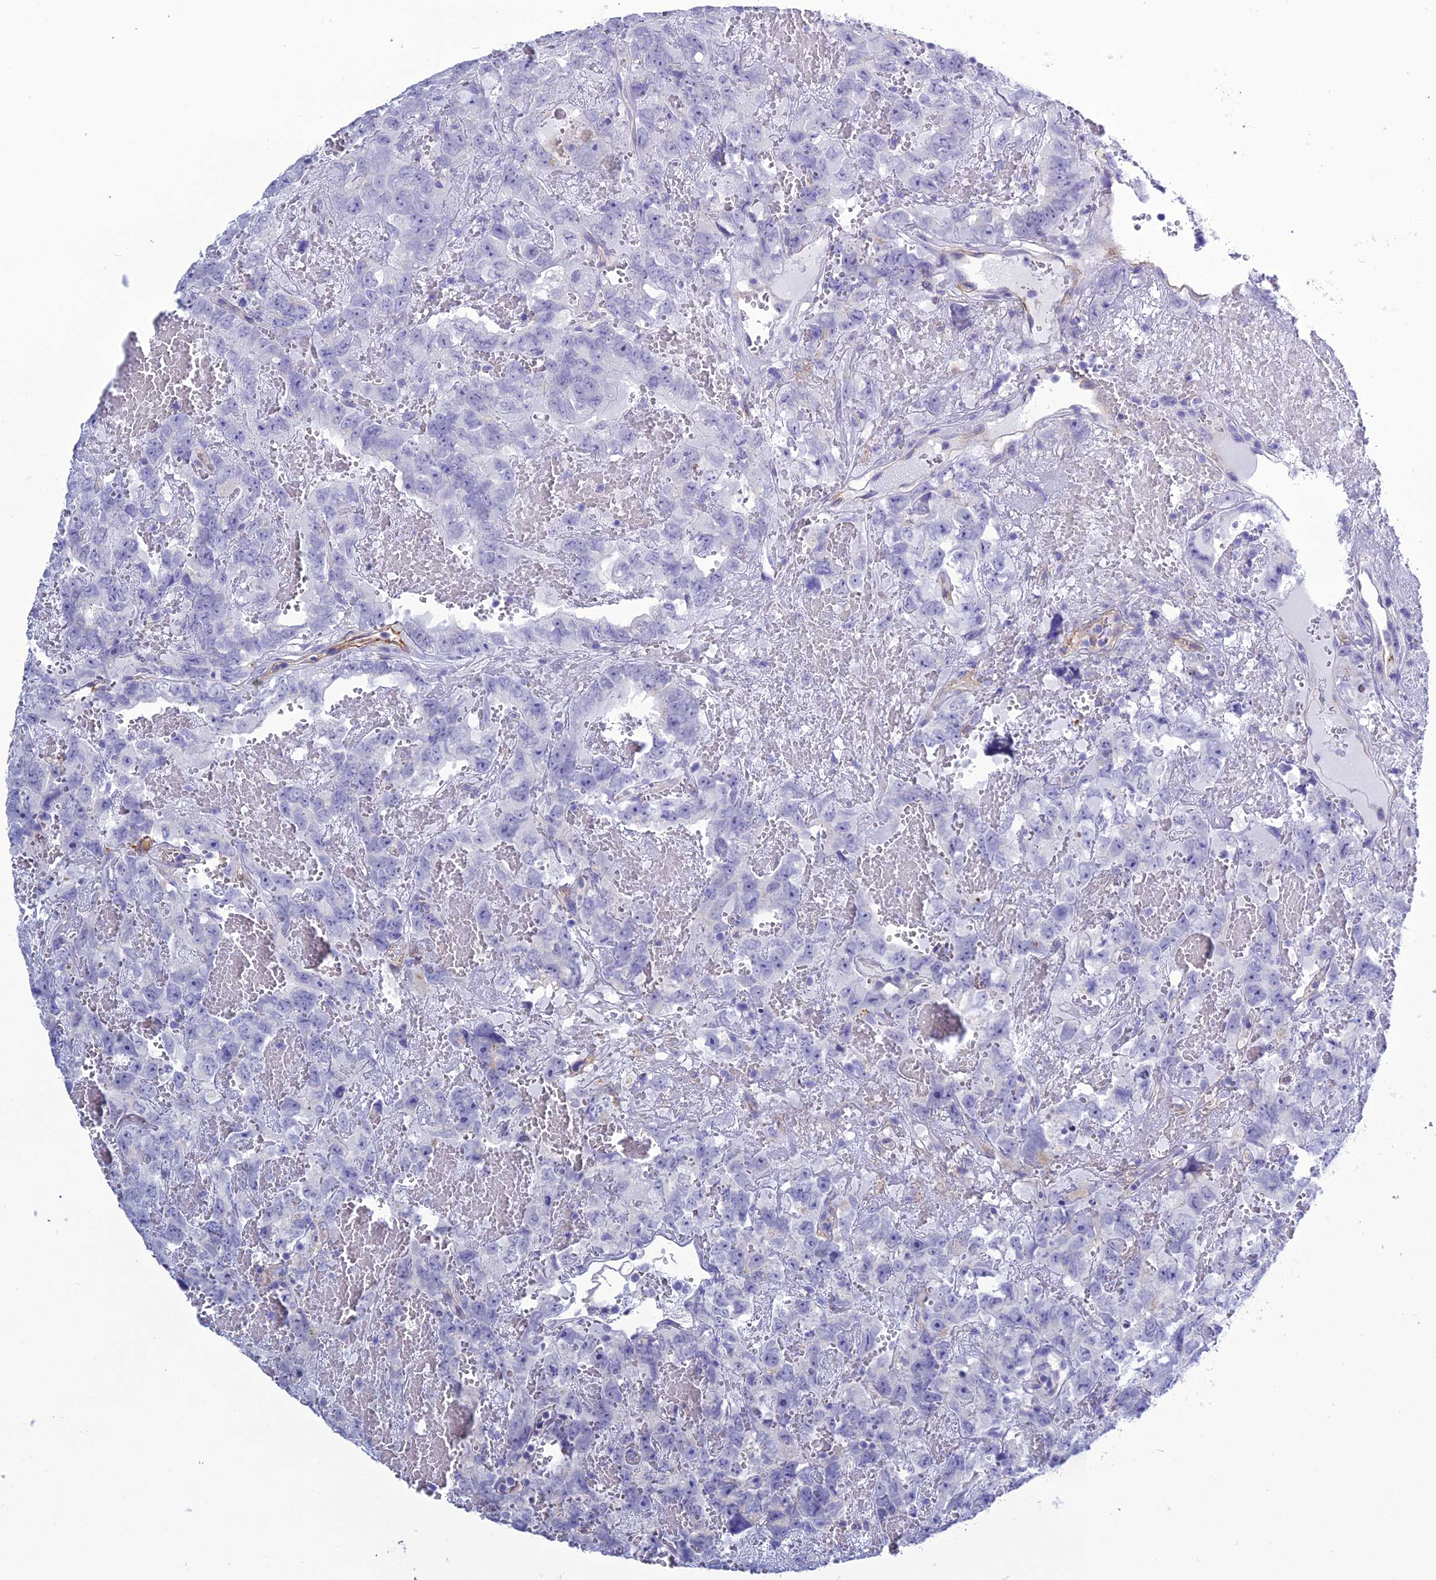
{"staining": {"intensity": "negative", "quantity": "none", "location": "none"}, "tissue": "testis cancer", "cell_type": "Tumor cells", "image_type": "cancer", "snomed": [{"axis": "morphology", "description": "Carcinoma, Embryonal, NOS"}, {"axis": "topography", "description": "Testis"}], "caption": "High power microscopy photomicrograph of an immunohistochemistry histopathology image of embryonal carcinoma (testis), revealing no significant staining in tumor cells.", "gene": "ACE", "patient": {"sex": "male", "age": 45}}